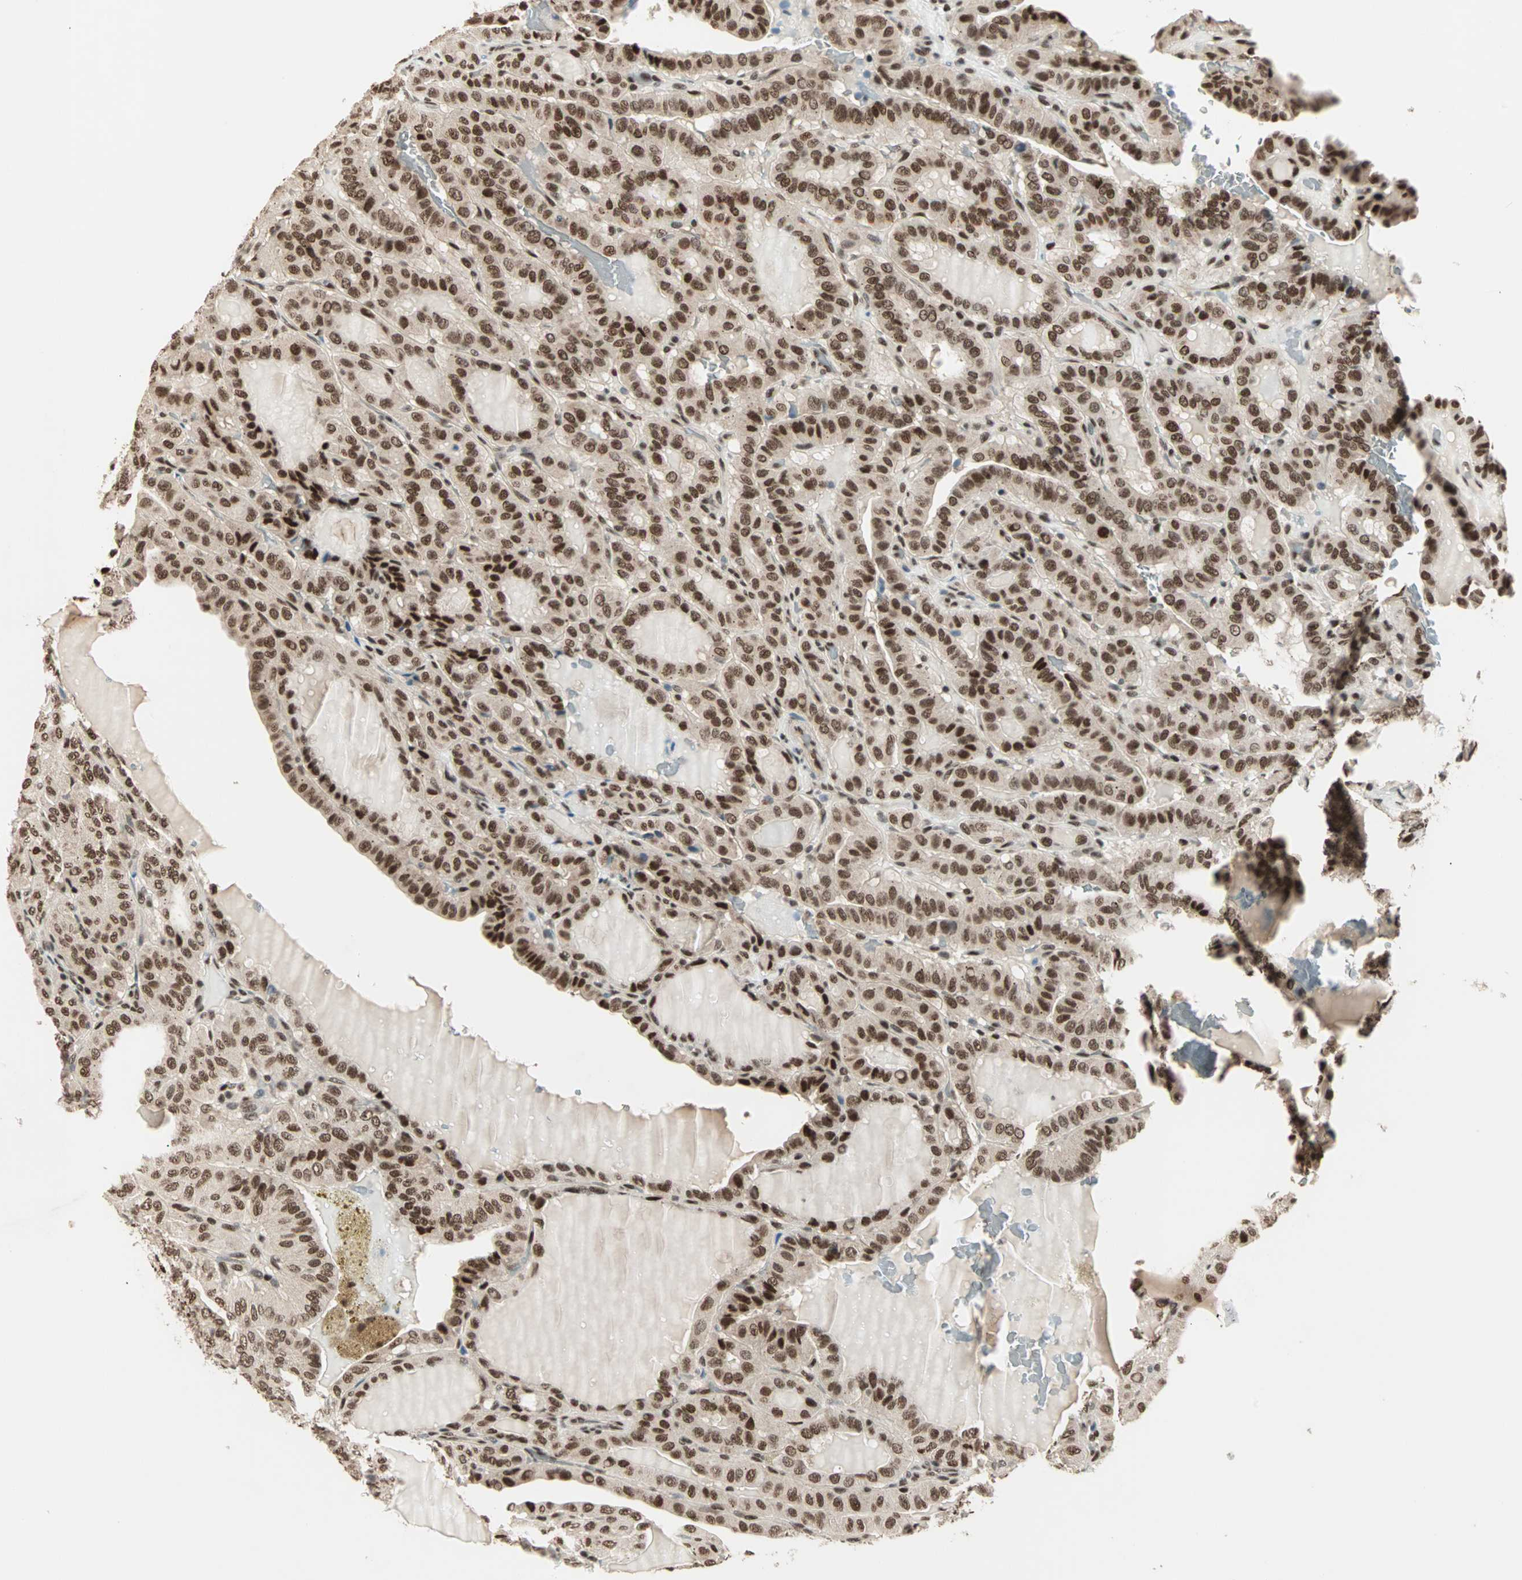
{"staining": {"intensity": "strong", "quantity": ">75%", "location": "nuclear"}, "tissue": "thyroid cancer", "cell_type": "Tumor cells", "image_type": "cancer", "snomed": [{"axis": "morphology", "description": "Papillary adenocarcinoma, NOS"}, {"axis": "topography", "description": "Thyroid gland"}], "caption": "Thyroid cancer was stained to show a protein in brown. There is high levels of strong nuclear staining in approximately >75% of tumor cells.", "gene": "MDC1", "patient": {"sex": "male", "age": 77}}